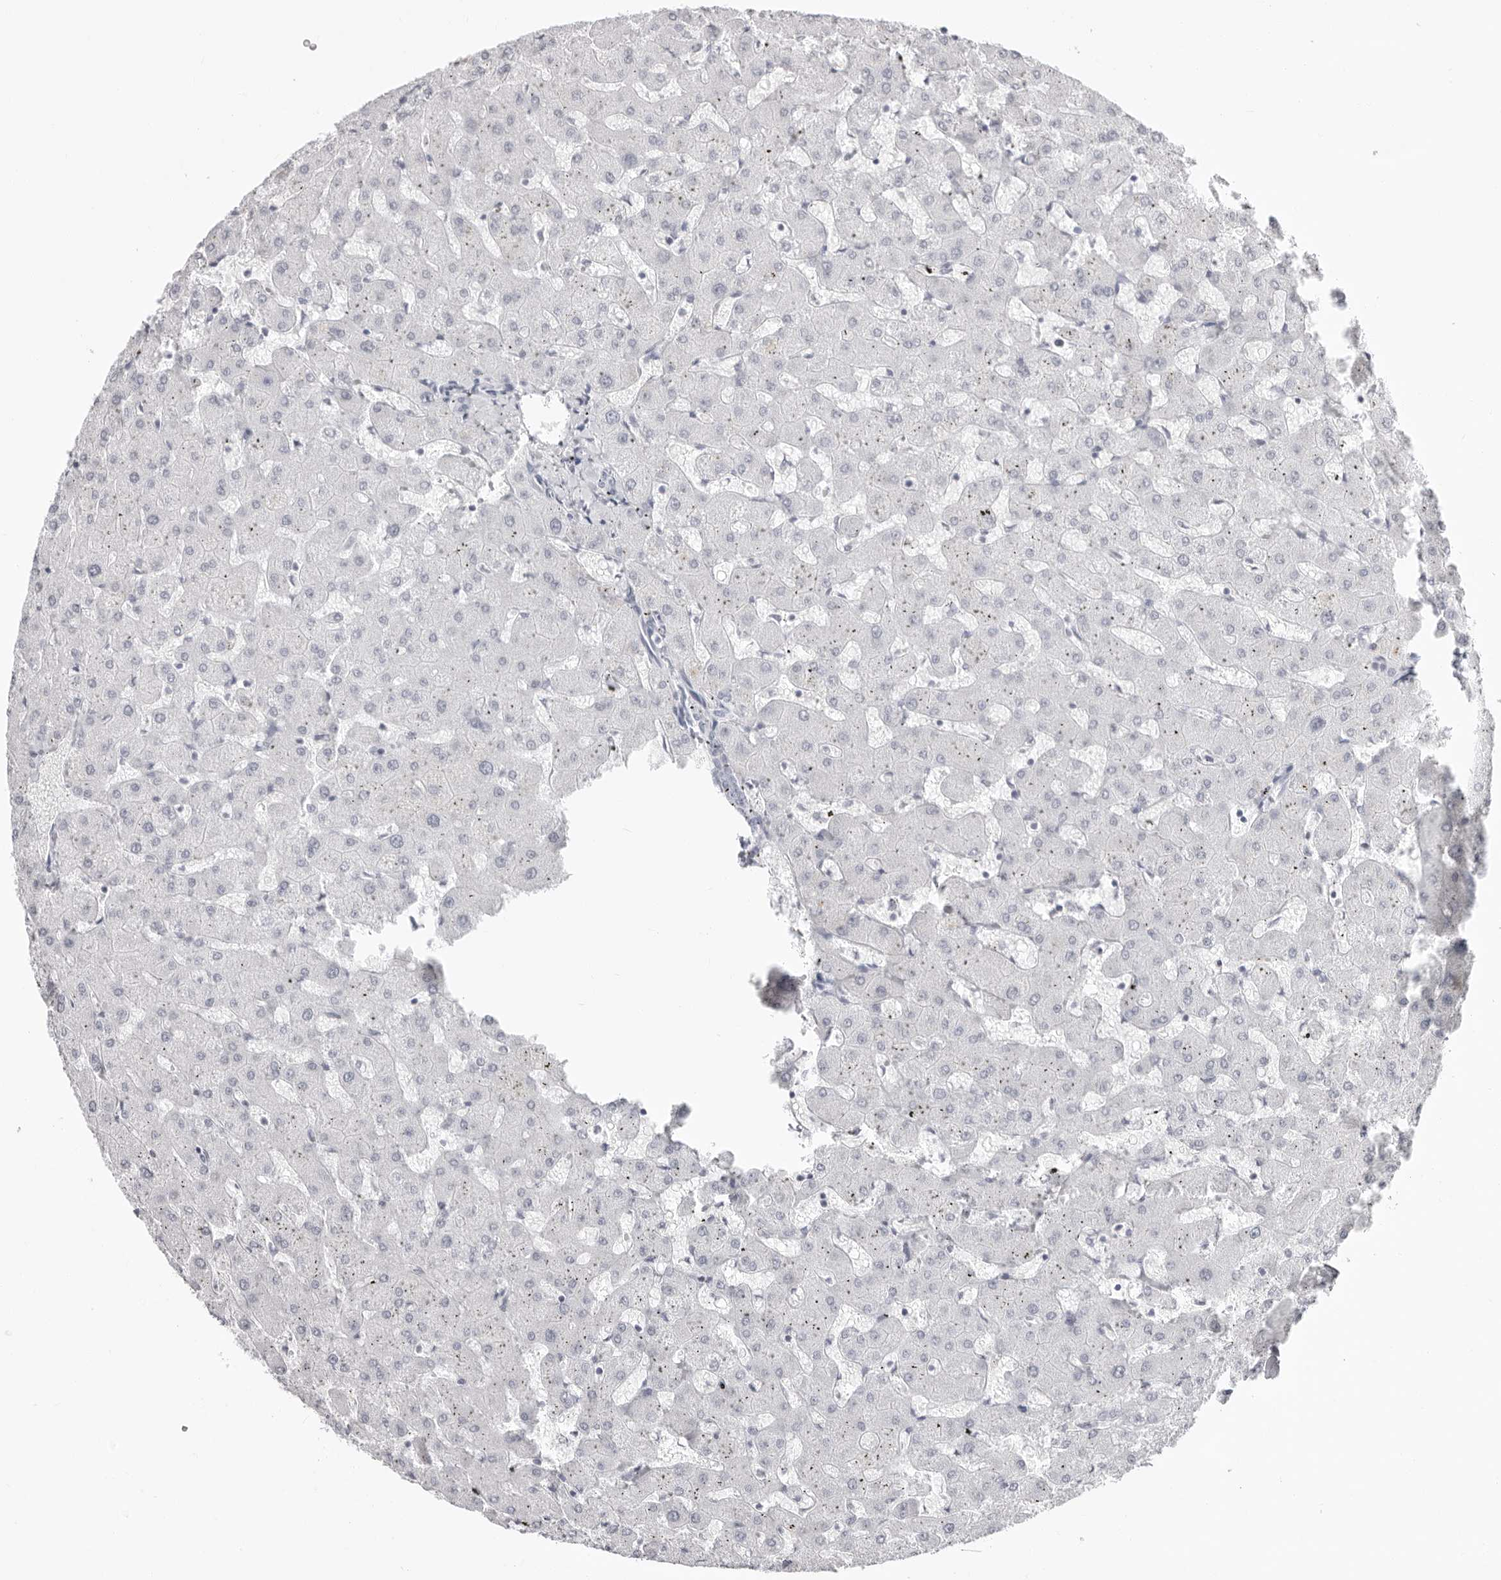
{"staining": {"intensity": "negative", "quantity": "none", "location": "none"}, "tissue": "liver", "cell_type": "Cholangiocytes", "image_type": "normal", "snomed": [{"axis": "morphology", "description": "Normal tissue, NOS"}, {"axis": "topography", "description": "Liver"}], "caption": "IHC image of benign liver stained for a protein (brown), which displays no positivity in cholangiocytes.", "gene": "CST5", "patient": {"sex": "female", "age": 63}}